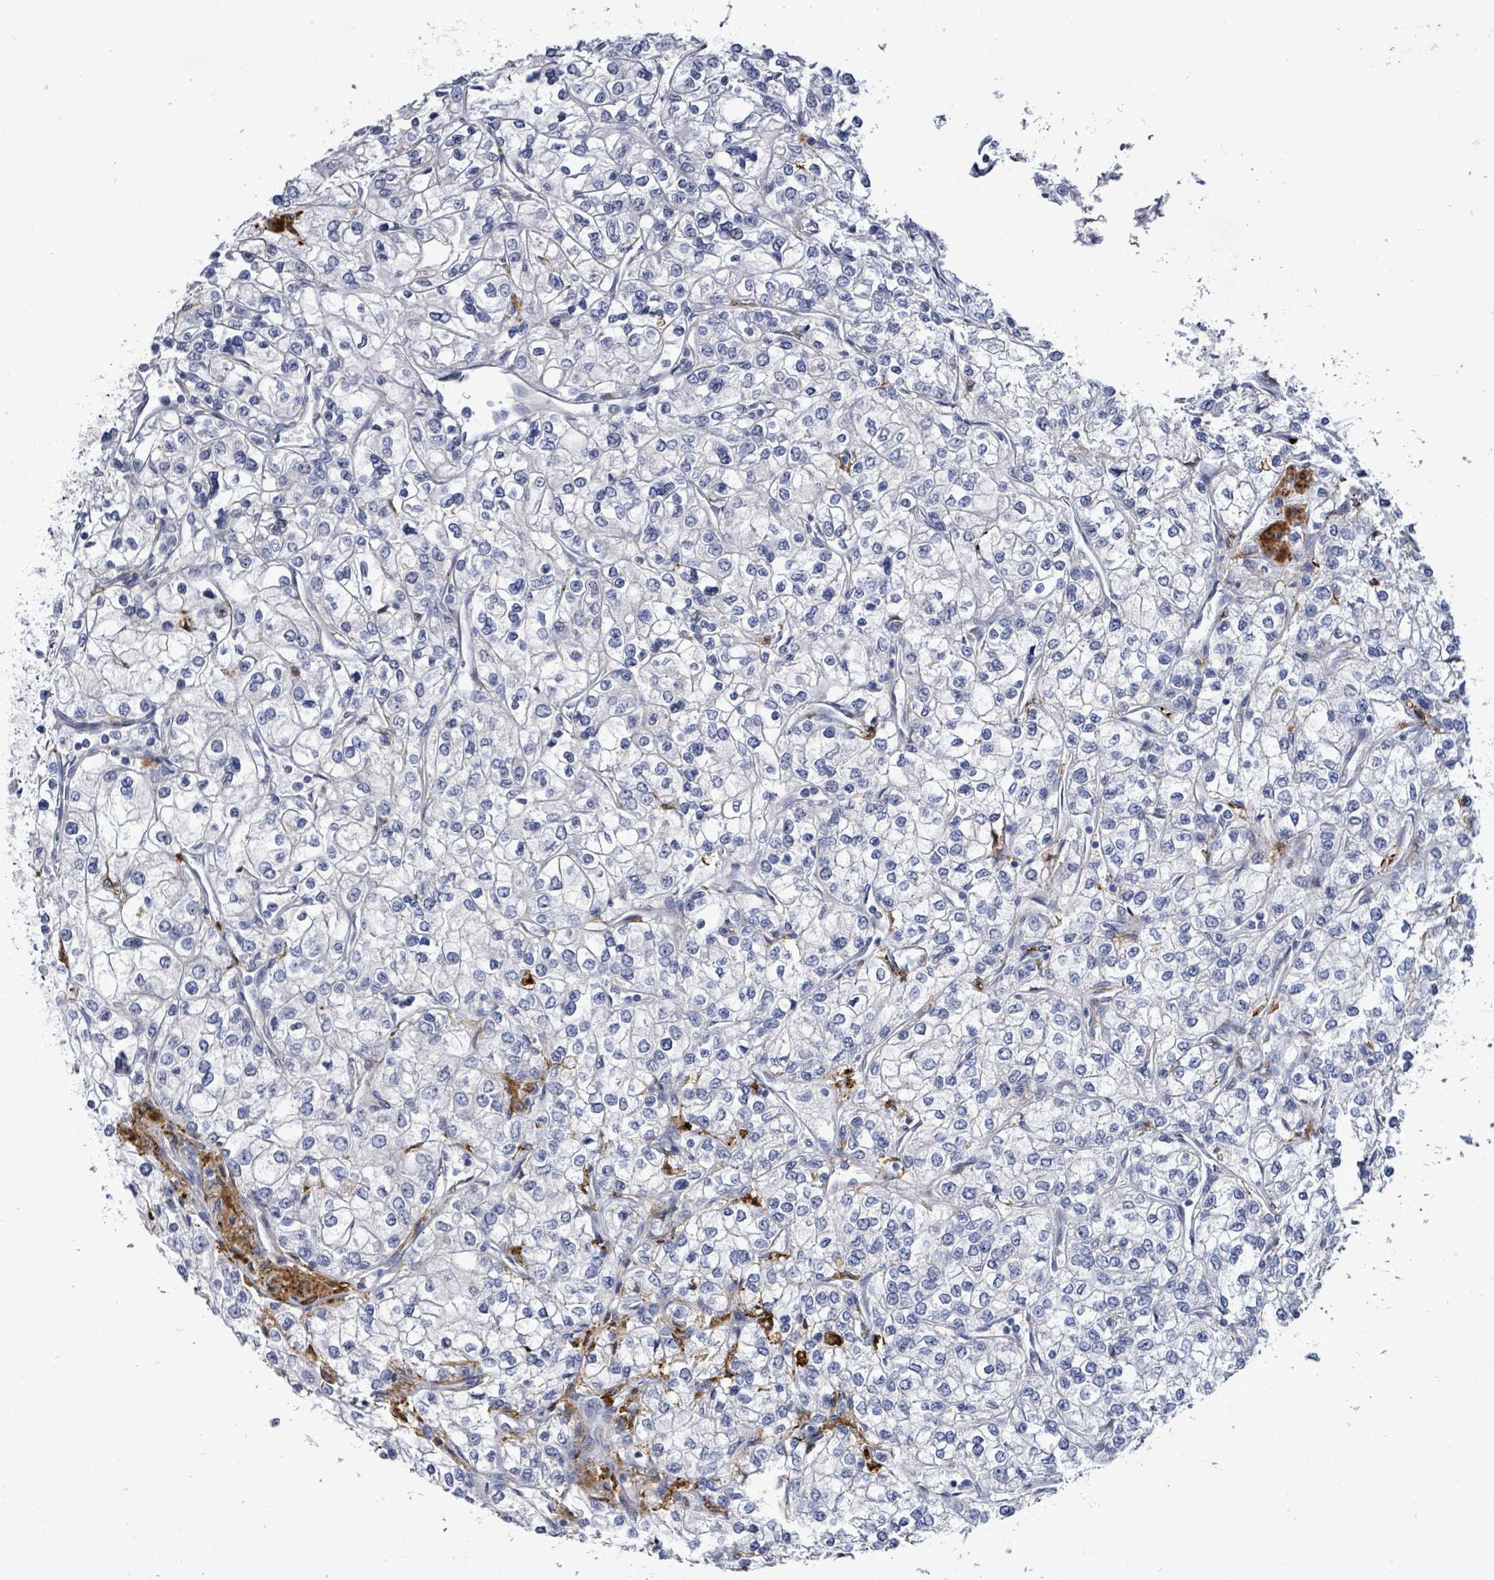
{"staining": {"intensity": "negative", "quantity": "none", "location": "none"}, "tissue": "renal cancer", "cell_type": "Tumor cells", "image_type": "cancer", "snomed": [{"axis": "morphology", "description": "Adenocarcinoma, NOS"}, {"axis": "topography", "description": "Kidney"}], "caption": "Tumor cells show no significant protein expression in renal cancer.", "gene": "CT45A5", "patient": {"sex": "male", "age": 80}}